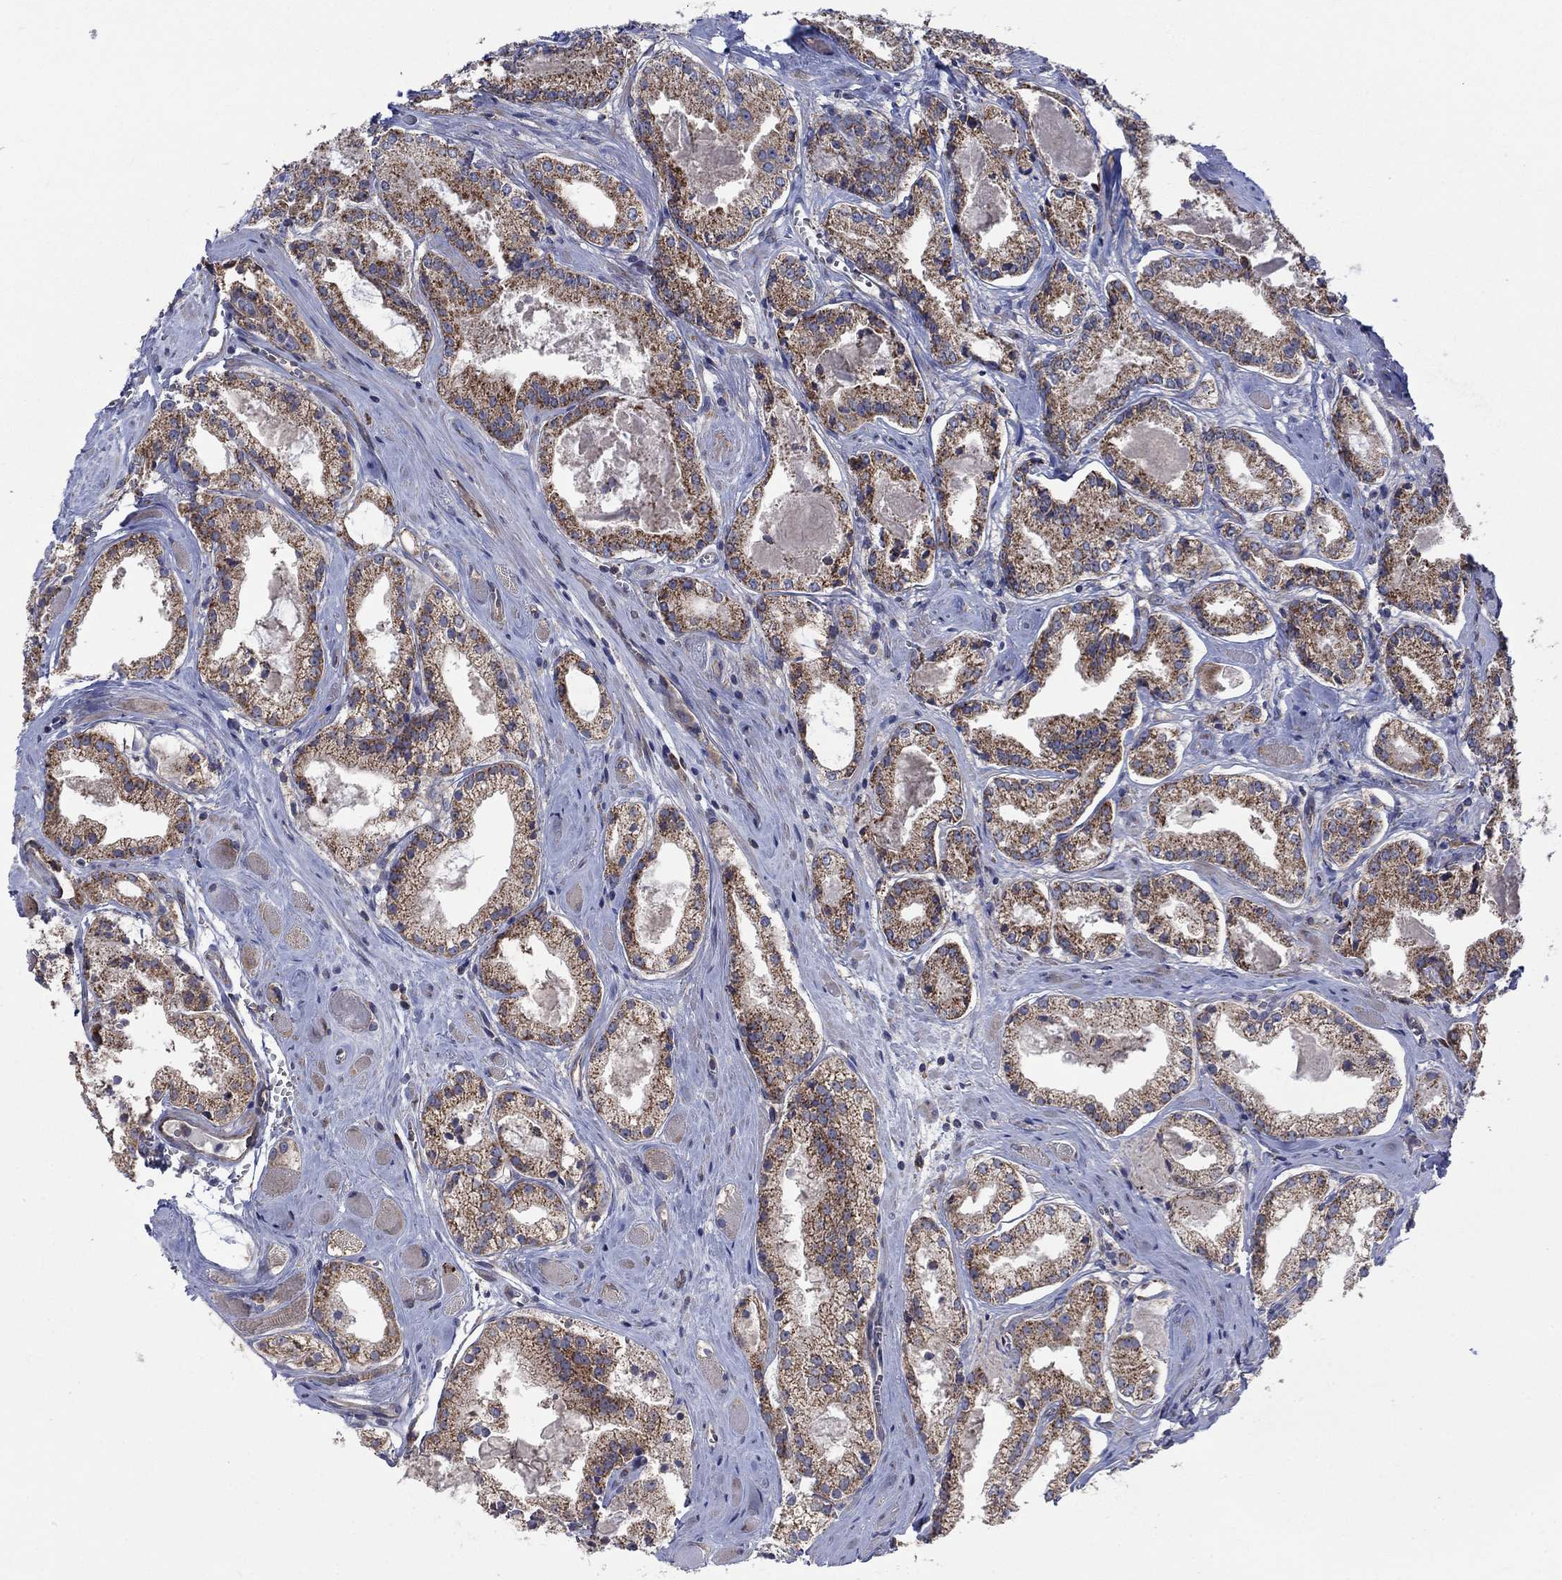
{"staining": {"intensity": "strong", "quantity": "25%-75%", "location": "cytoplasmic/membranous"}, "tissue": "prostate cancer", "cell_type": "Tumor cells", "image_type": "cancer", "snomed": [{"axis": "morphology", "description": "Adenocarcinoma, NOS"}, {"axis": "topography", "description": "Prostate"}], "caption": "Immunohistochemistry photomicrograph of human prostate cancer stained for a protein (brown), which reveals high levels of strong cytoplasmic/membranous positivity in about 25%-75% of tumor cells.", "gene": "RPLP0", "patient": {"sex": "male", "age": 72}}